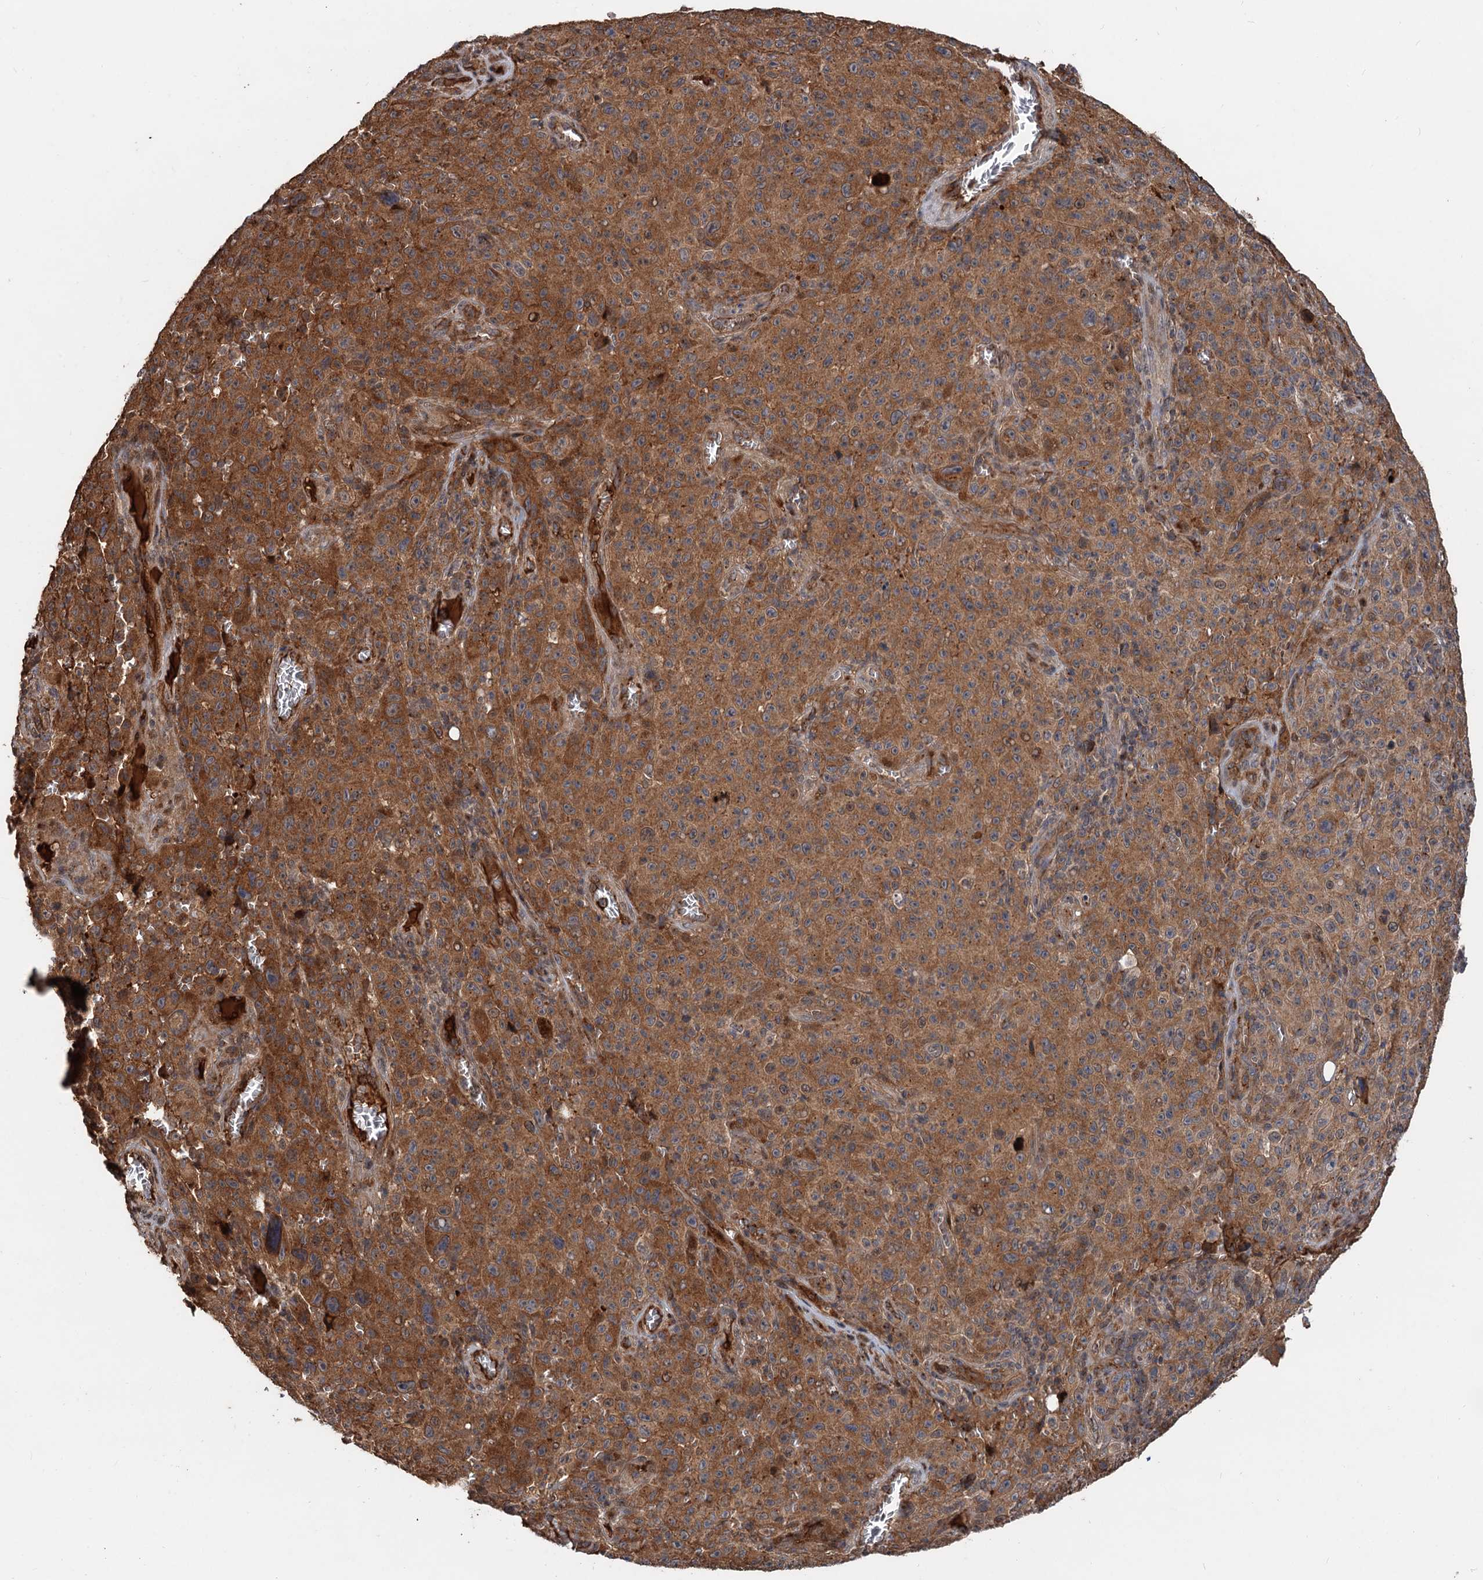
{"staining": {"intensity": "strong", "quantity": ">75%", "location": "cytoplasmic/membranous"}, "tissue": "melanoma", "cell_type": "Tumor cells", "image_type": "cancer", "snomed": [{"axis": "morphology", "description": "Malignant melanoma, NOS"}, {"axis": "topography", "description": "Skin"}], "caption": "Immunohistochemistry staining of malignant melanoma, which displays high levels of strong cytoplasmic/membranous staining in about >75% of tumor cells indicating strong cytoplasmic/membranous protein staining. The staining was performed using DAB (brown) for protein detection and nuclei were counterstained in hematoxylin (blue).", "gene": "DEXI", "patient": {"sex": "female", "age": 82}}